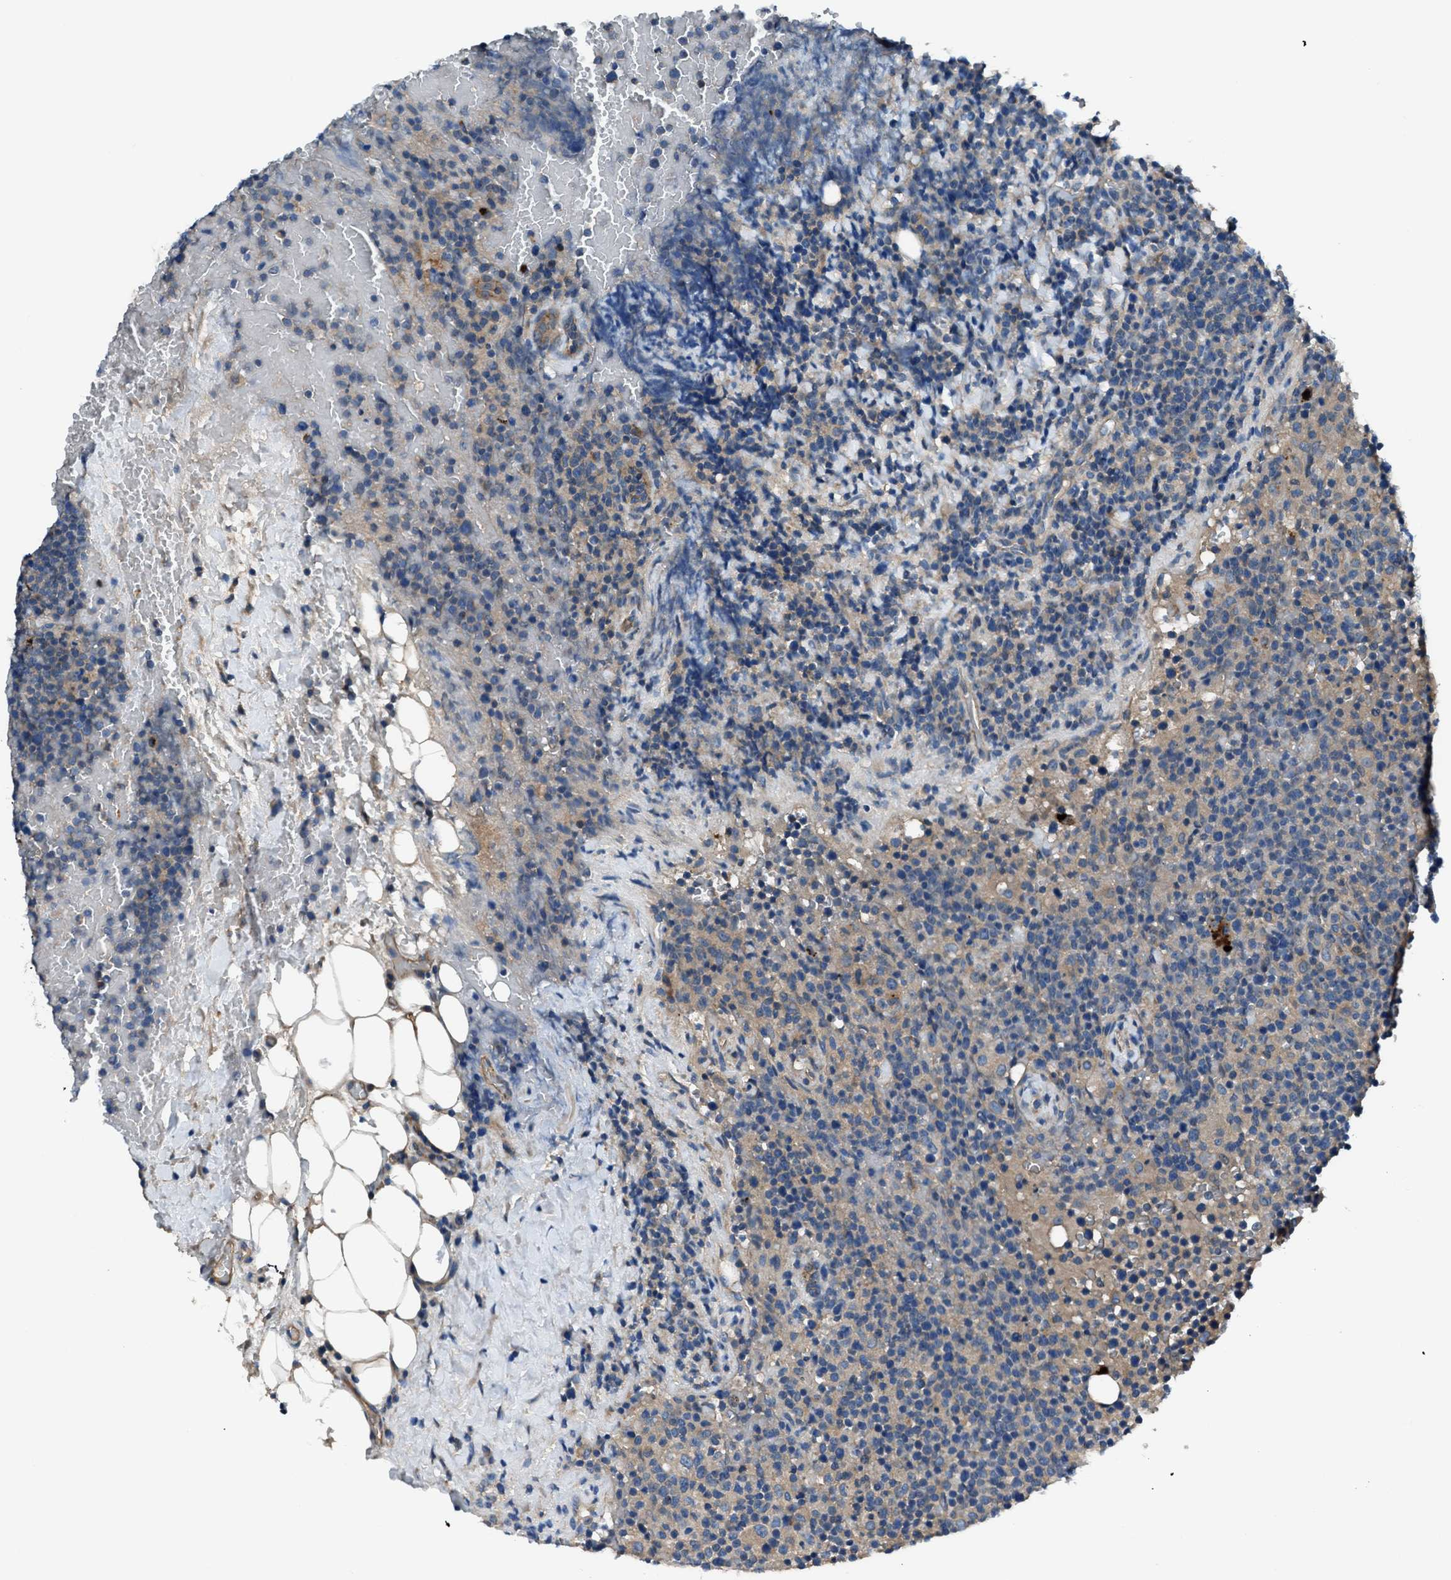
{"staining": {"intensity": "weak", "quantity": "<25%", "location": "cytoplasmic/membranous"}, "tissue": "lymphoma", "cell_type": "Tumor cells", "image_type": "cancer", "snomed": [{"axis": "morphology", "description": "Malignant lymphoma, non-Hodgkin's type, High grade"}, {"axis": "topography", "description": "Lymph node"}], "caption": "DAB immunohistochemical staining of malignant lymphoma, non-Hodgkin's type (high-grade) exhibits no significant staining in tumor cells.", "gene": "SLC38A6", "patient": {"sex": "male", "age": 61}}